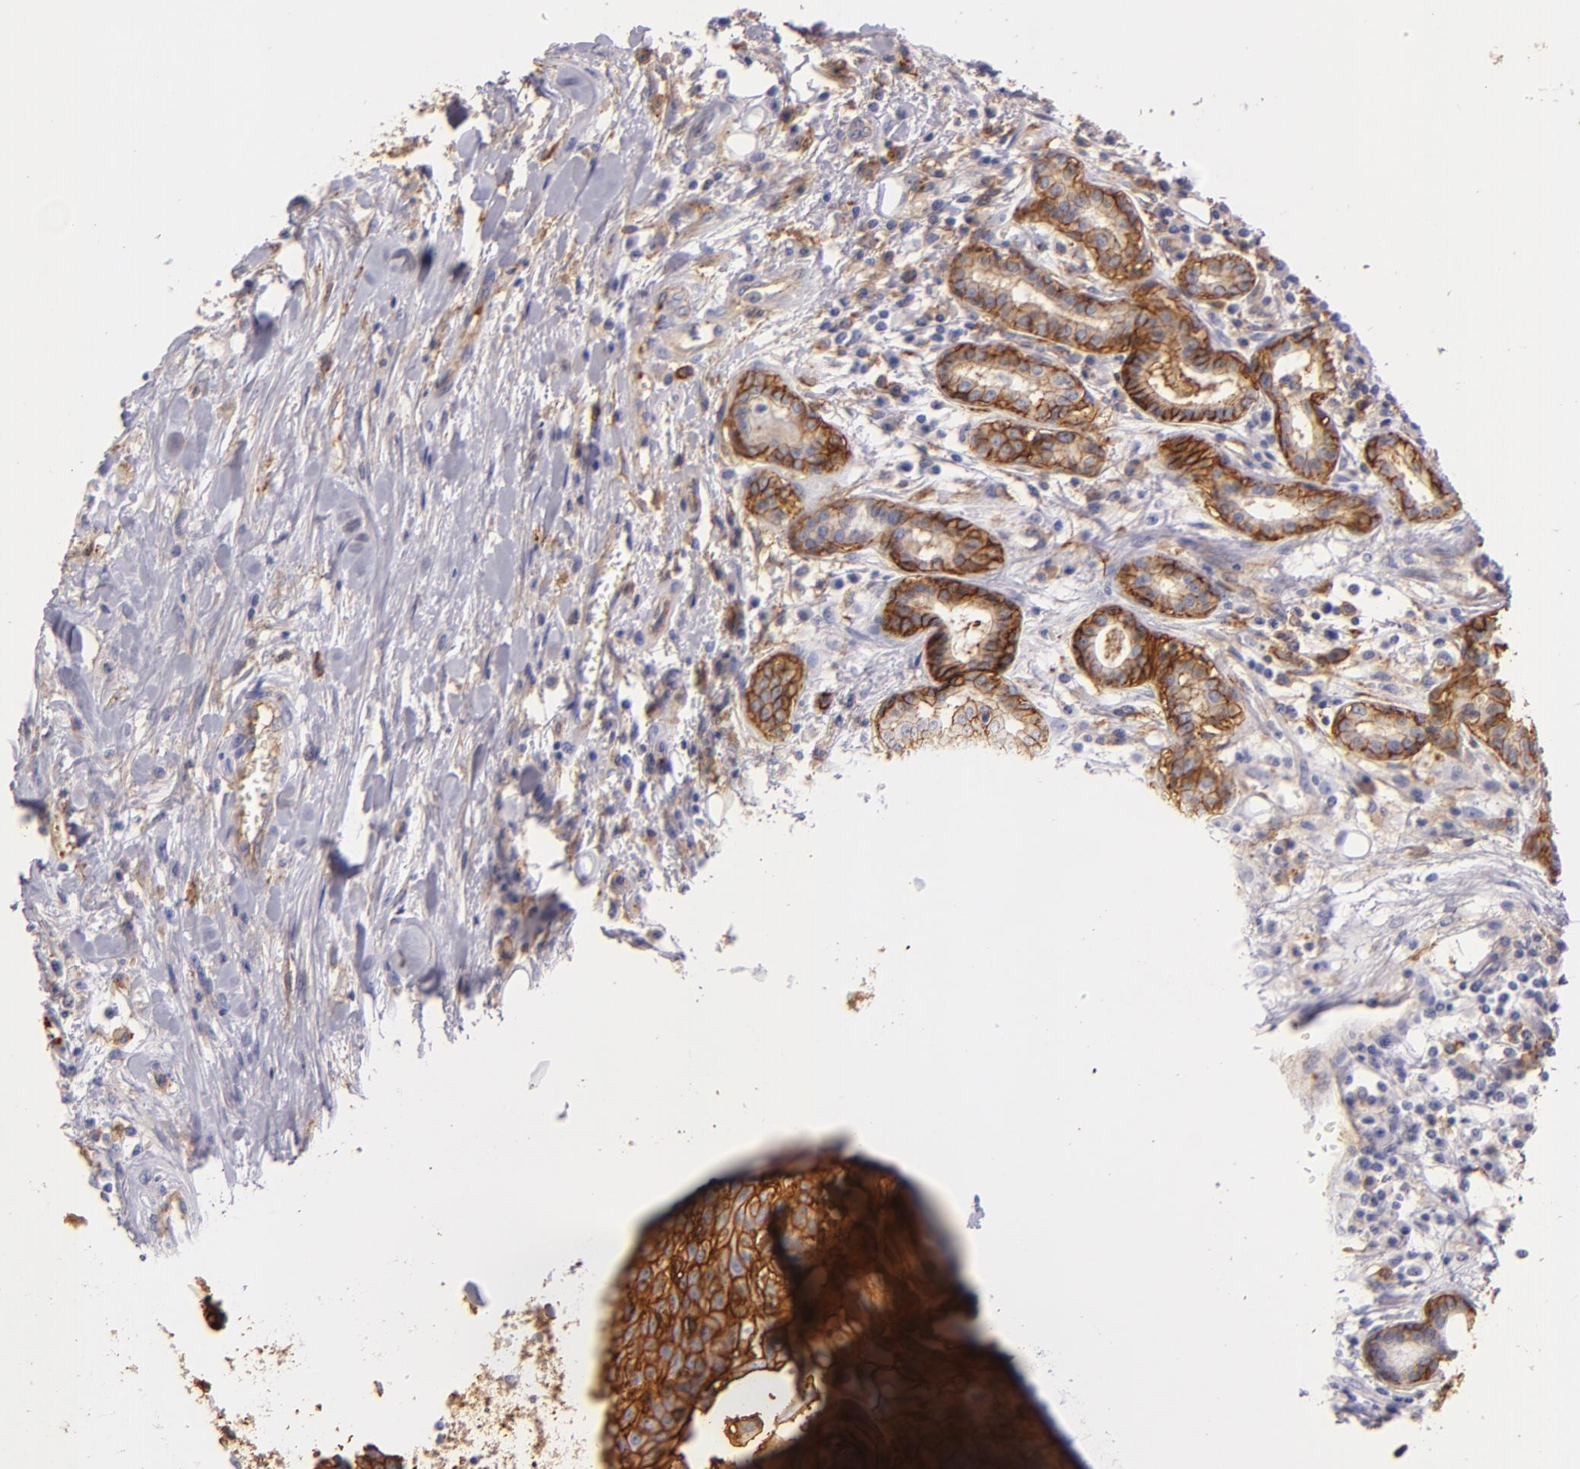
{"staining": {"intensity": "strong", "quantity": ">75%", "location": "cytoplasmic/membranous"}, "tissue": "head and neck cancer", "cell_type": "Tumor cells", "image_type": "cancer", "snomed": [{"axis": "morphology", "description": "Squamous cell carcinoma, NOS"}, {"axis": "morphology", "description": "Squamous cell carcinoma, metastatic, NOS"}, {"axis": "topography", "description": "Lymph node"}, {"axis": "topography", "description": "Salivary gland"}, {"axis": "topography", "description": "Head-Neck"}], "caption": "This micrograph exhibits IHC staining of human head and neck metastatic squamous cell carcinoma, with high strong cytoplasmic/membranous positivity in about >75% of tumor cells.", "gene": "CD9", "patient": {"sex": "female", "age": 74}}